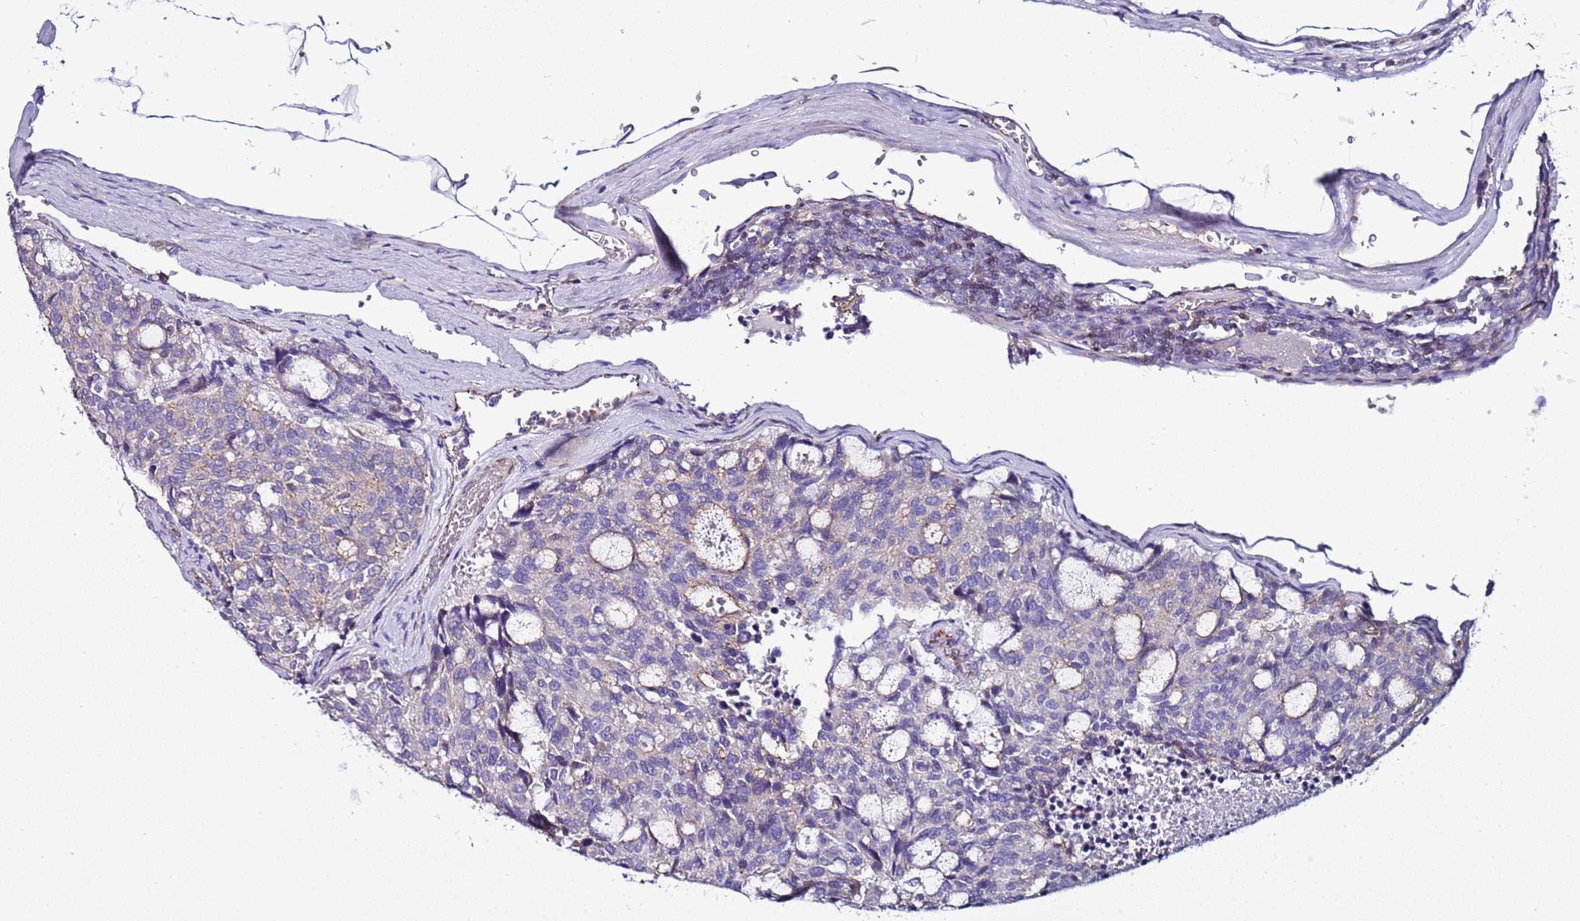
{"staining": {"intensity": "weak", "quantity": "25%-75%", "location": "cytoplasmic/membranous"}, "tissue": "carcinoid", "cell_type": "Tumor cells", "image_type": "cancer", "snomed": [{"axis": "morphology", "description": "Carcinoid, malignant, NOS"}, {"axis": "topography", "description": "Pancreas"}], "caption": "The immunohistochemical stain highlights weak cytoplasmic/membranous staining in tumor cells of carcinoid tissue.", "gene": "TENM3", "patient": {"sex": "female", "age": 54}}